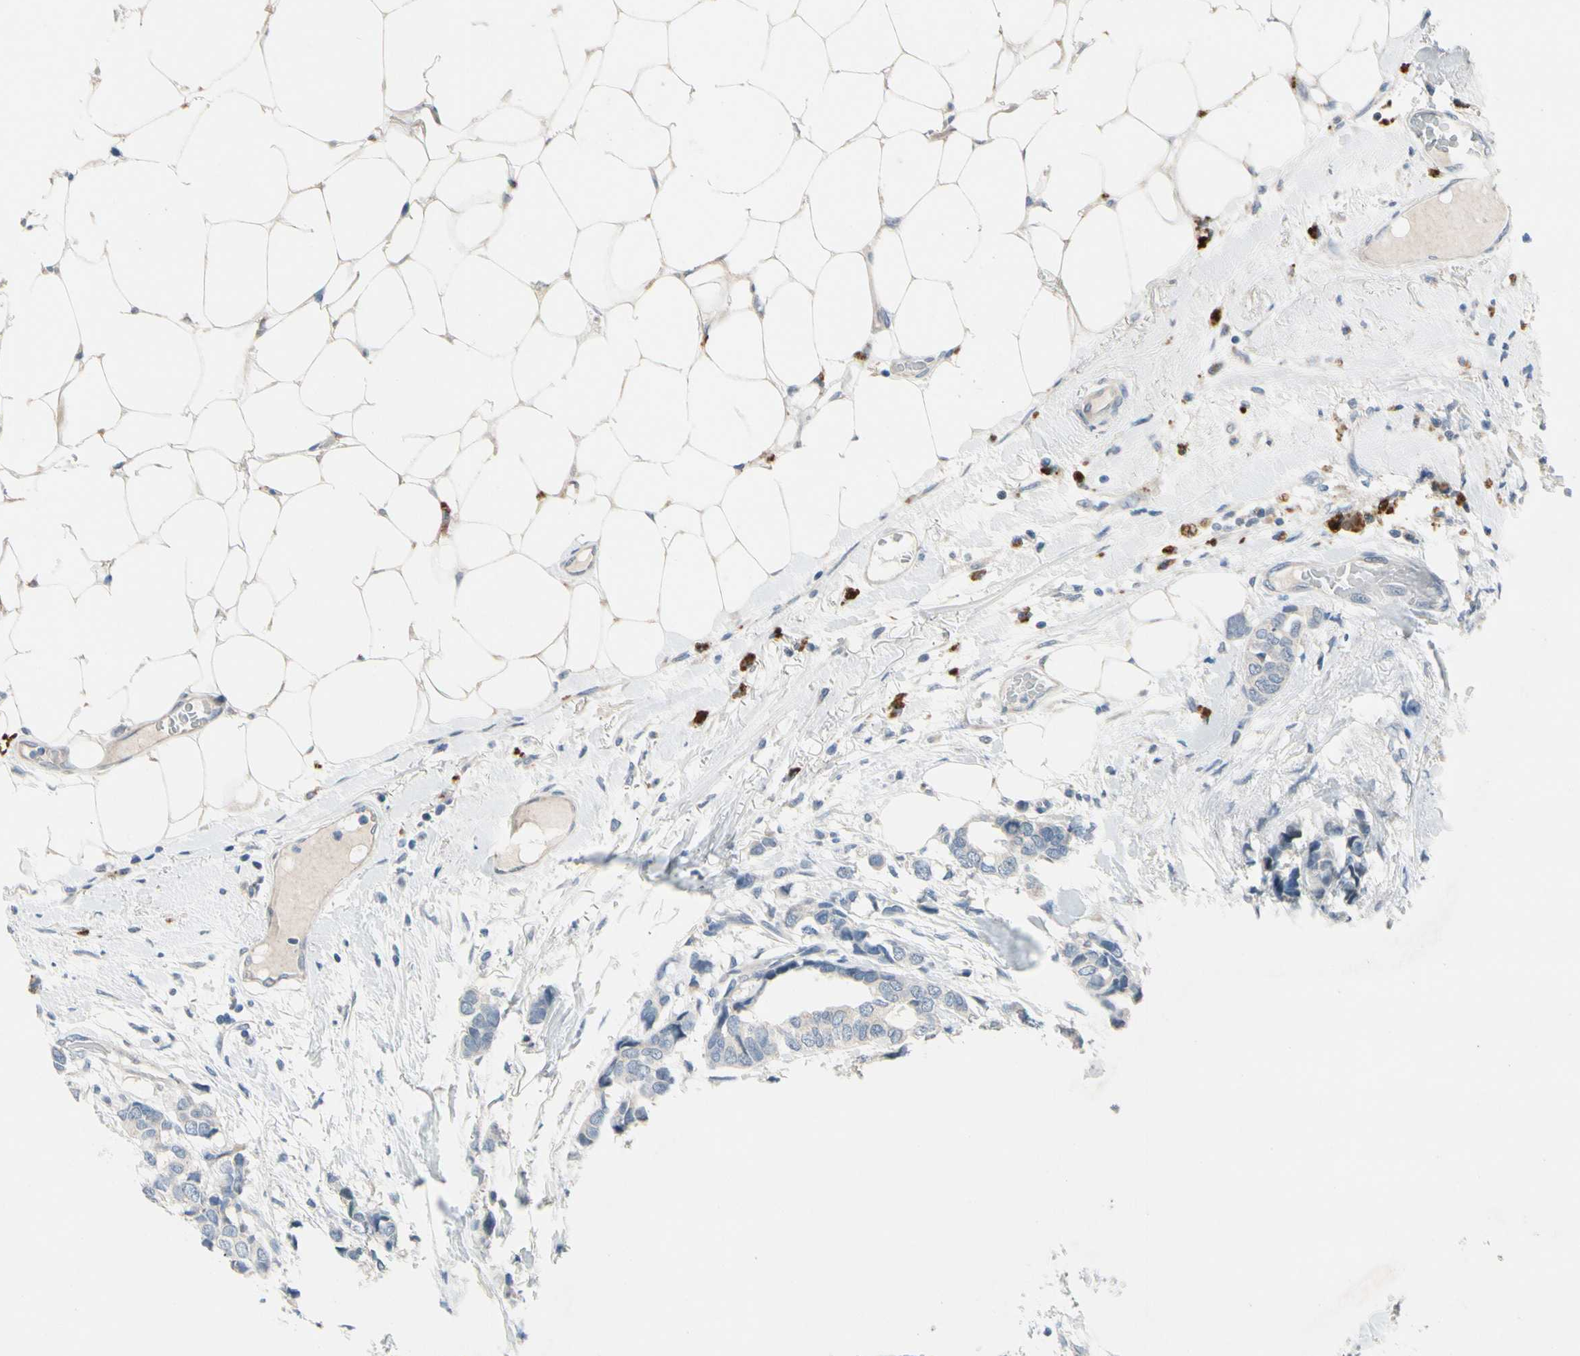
{"staining": {"intensity": "negative", "quantity": "none", "location": "none"}, "tissue": "breast cancer", "cell_type": "Tumor cells", "image_type": "cancer", "snomed": [{"axis": "morphology", "description": "Duct carcinoma"}, {"axis": "topography", "description": "Breast"}], "caption": "There is no significant positivity in tumor cells of breast cancer (infiltrating ductal carcinoma).", "gene": "SLC27A6", "patient": {"sex": "female", "age": 87}}